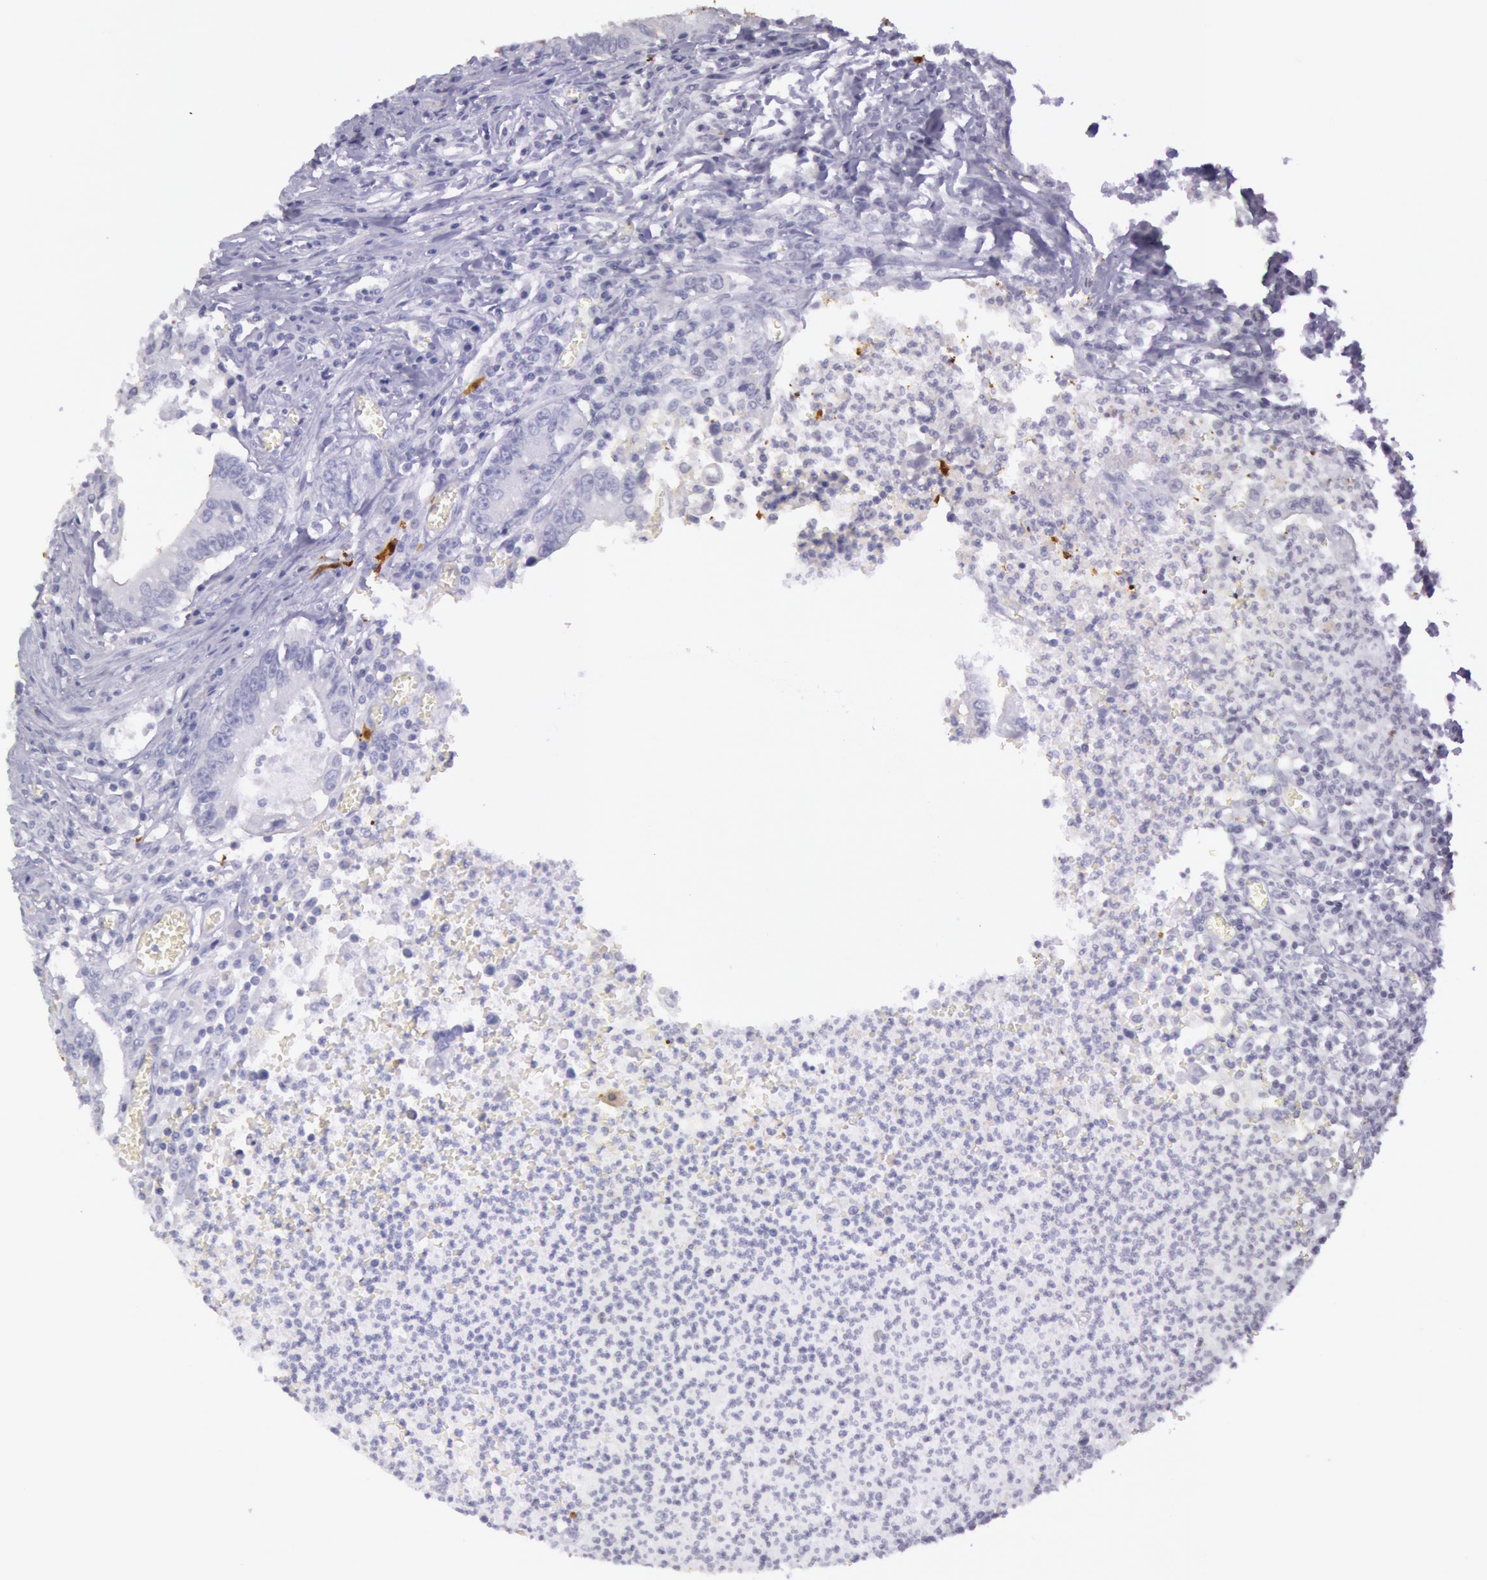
{"staining": {"intensity": "weak", "quantity": "<25%", "location": "cytoplasmic/membranous,nuclear"}, "tissue": "colorectal cancer", "cell_type": "Tumor cells", "image_type": "cancer", "snomed": [{"axis": "morphology", "description": "Adenocarcinoma, NOS"}, {"axis": "topography", "description": "Rectum"}], "caption": "The immunohistochemistry (IHC) image has no significant staining in tumor cells of colorectal cancer (adenocarcinoma) tissue.", "gene": "CKB", "patient": {"sex": "female", "age": 81}}